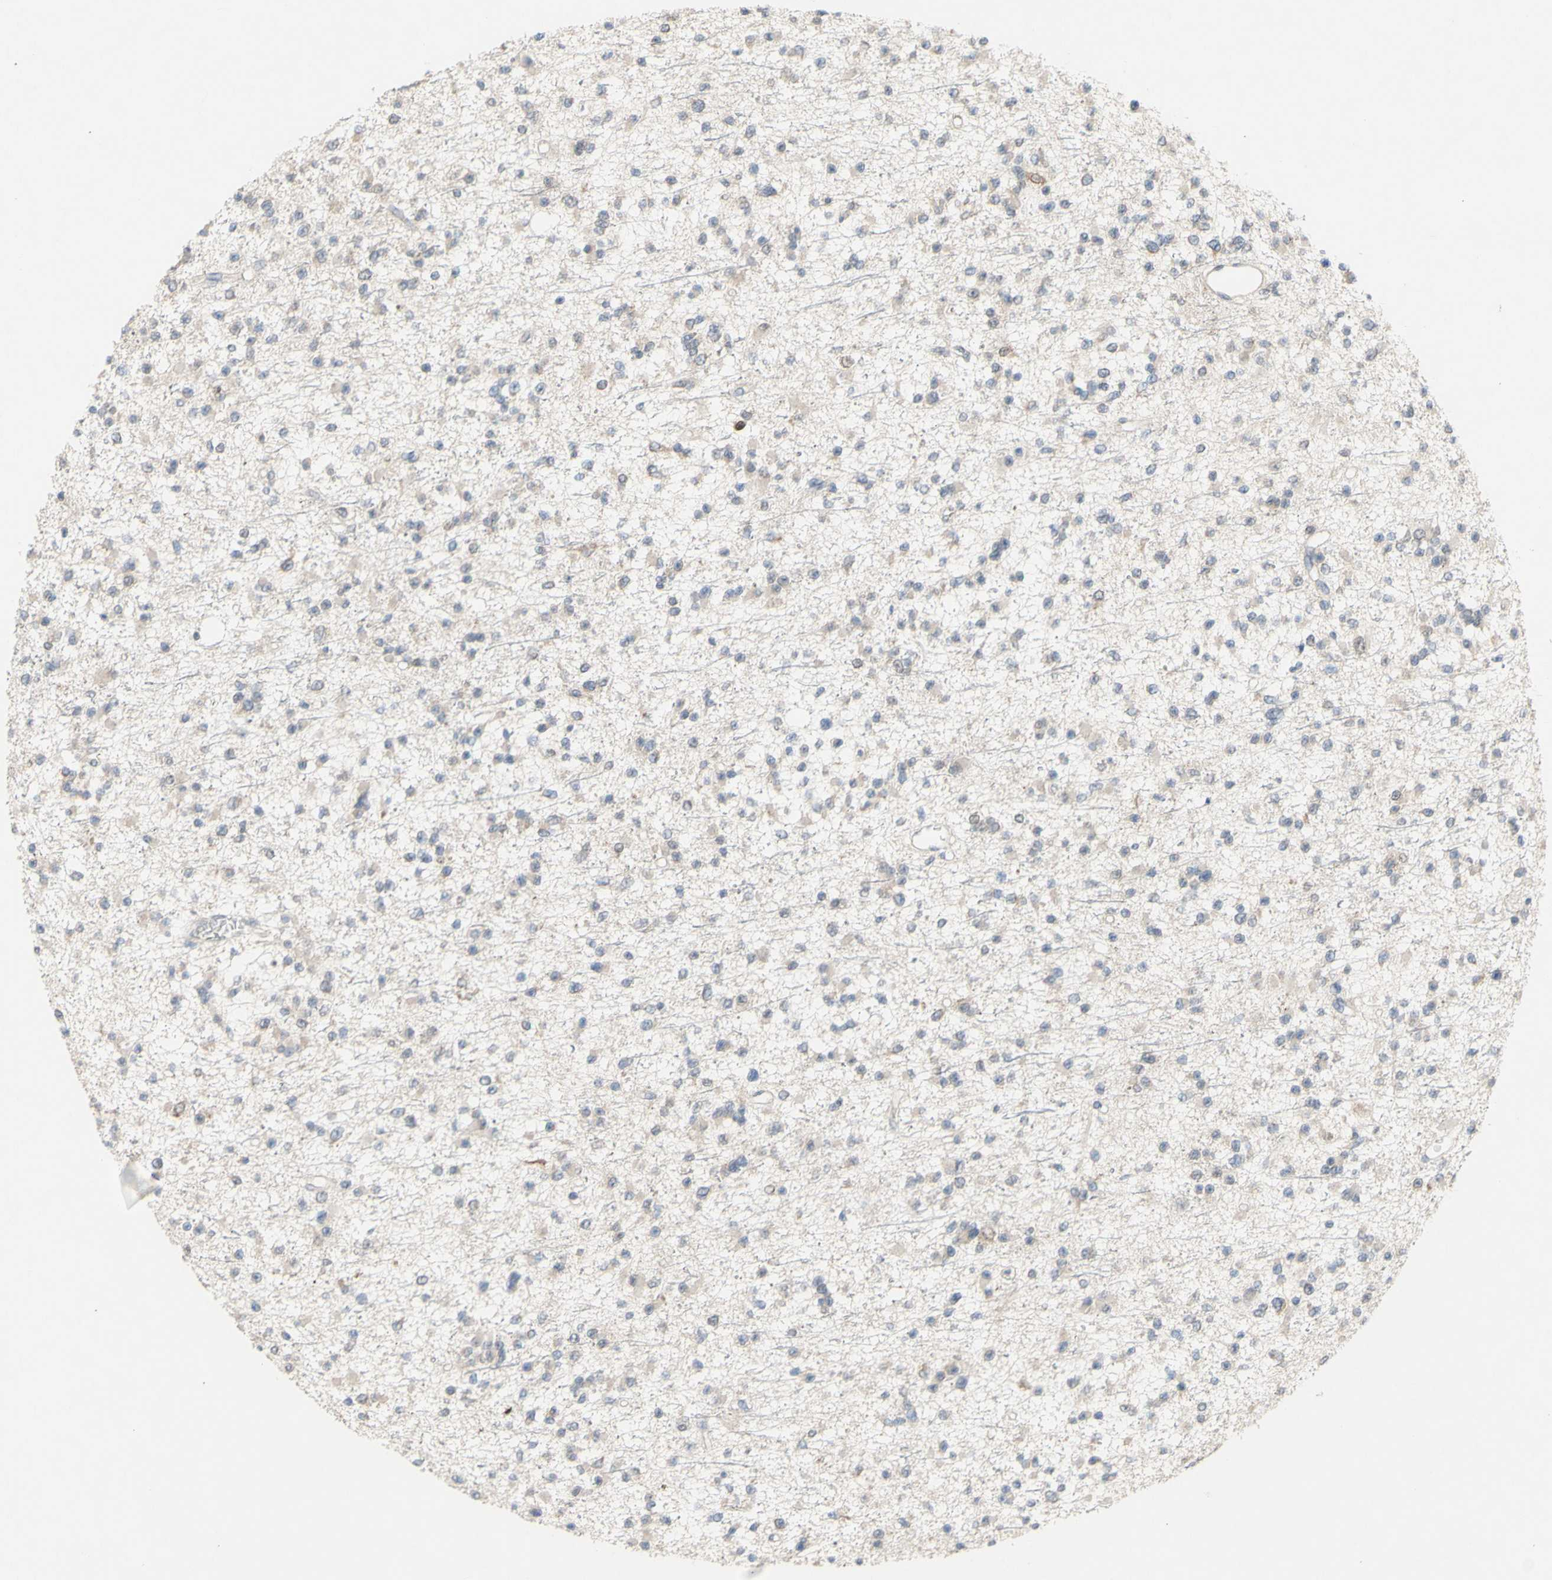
{"staining": {"intensity": "negative", "quantity": "none", "location": "none"}, "tissue": "glioma", "cell_type": "Tumor cells", "image_type": "cancer", "snomed": [{"axis": "morphology", "description": "Glioma, malignant, Low grade"}, {"axis": "topography", "description": "Brain"}], "caption": "Image shows no significant protein positivity in tumor cells of glioma.", "gene": "NLRP1", "patient": {"sex": "female", "age": 22}}